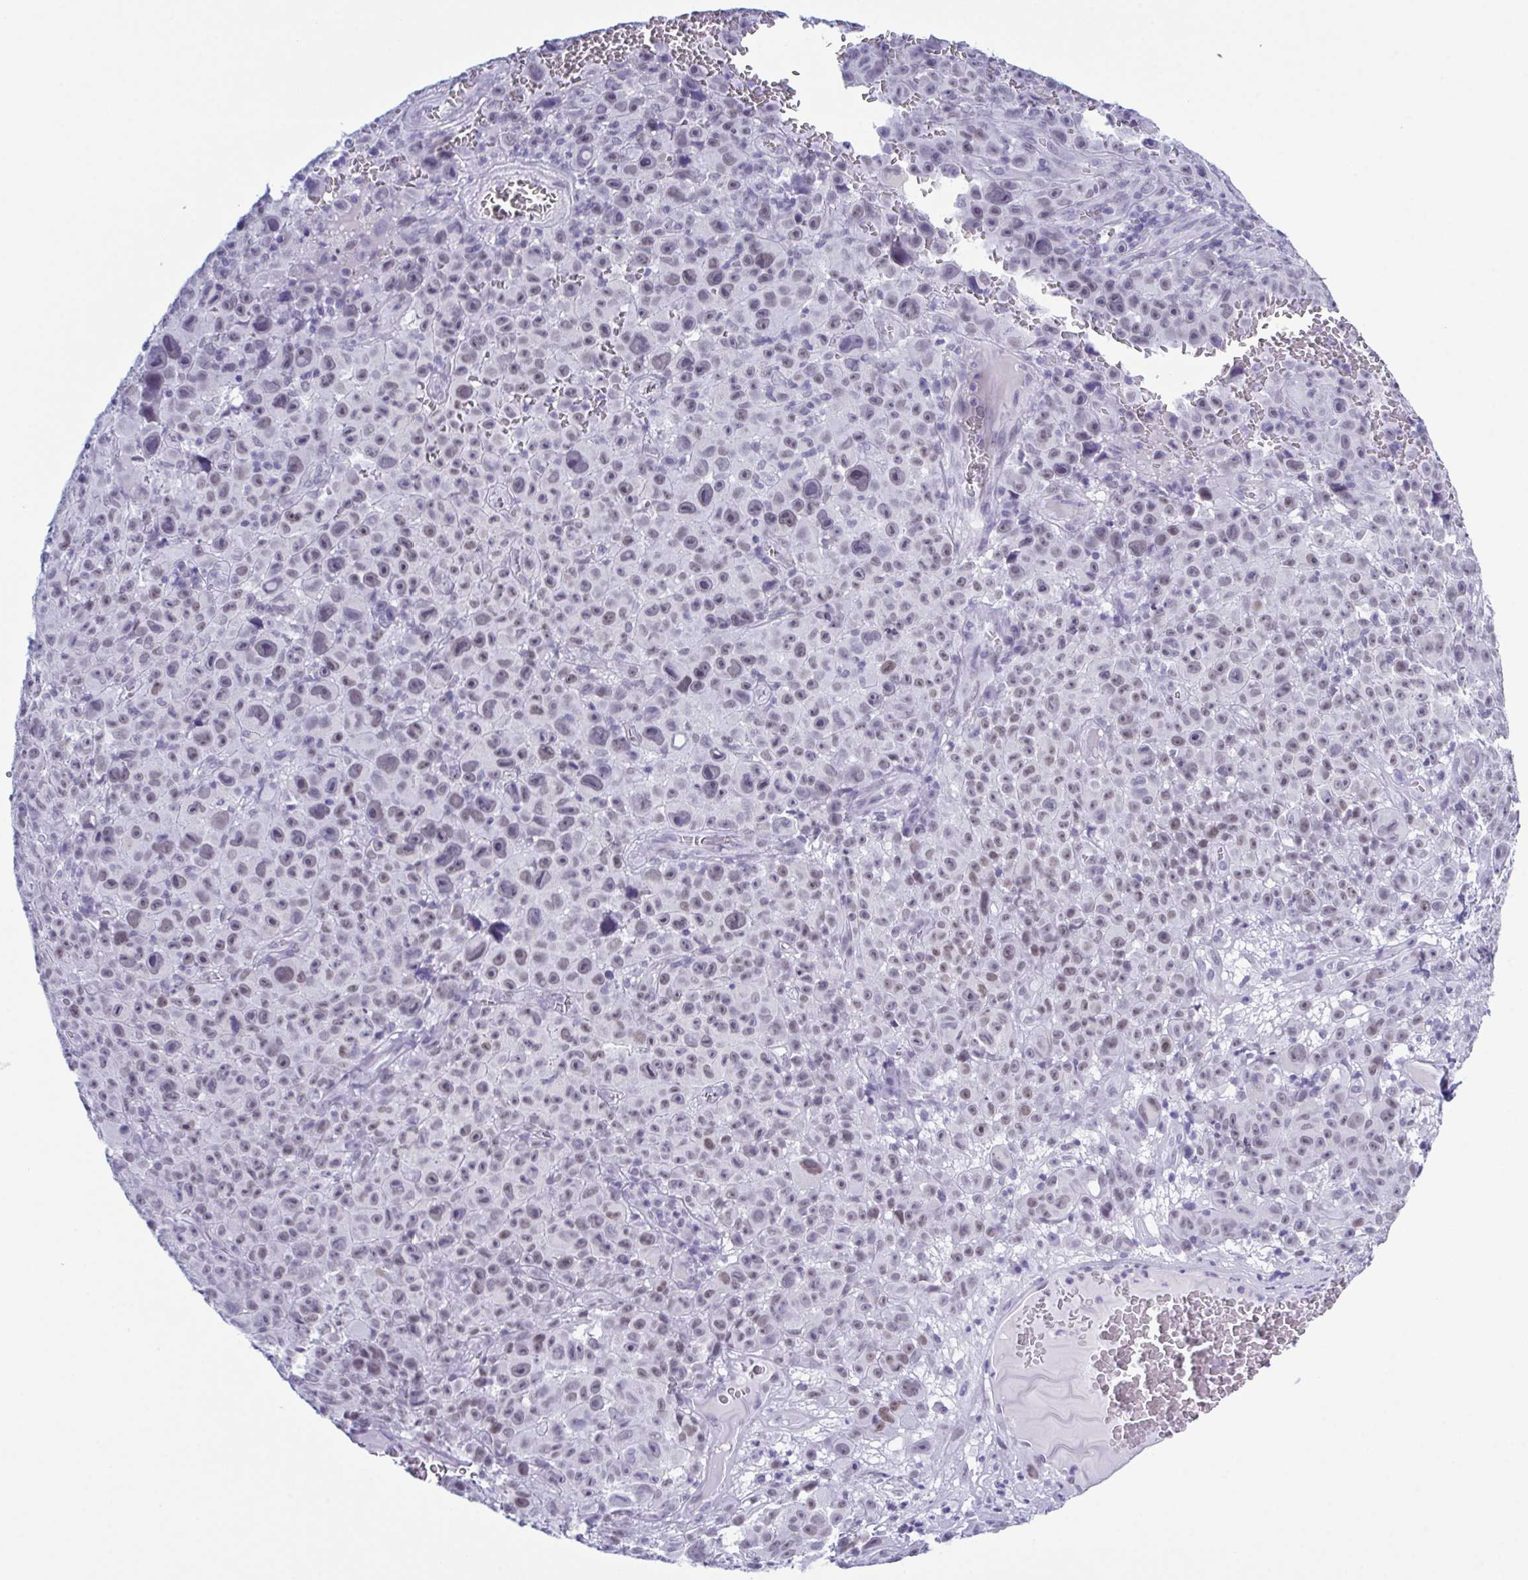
{"staining": {"intensity": "weak", "quantity": "<25%", "location": "nuclear"}, "tissue": "melanoma", "cell_type": "Tumor cells", "image_type": "cancer", "snomed": [{"axis": "morphology", "description": "Malignant melanoma, NOS"}, {"axis": "topography", "description": "Skin"}], "caption": "Immunohistochemistry of melanoma exhibits no expression in tumor cells.", "gene": "SUGP2", "patient": {"sex": "female", "age": 82}}